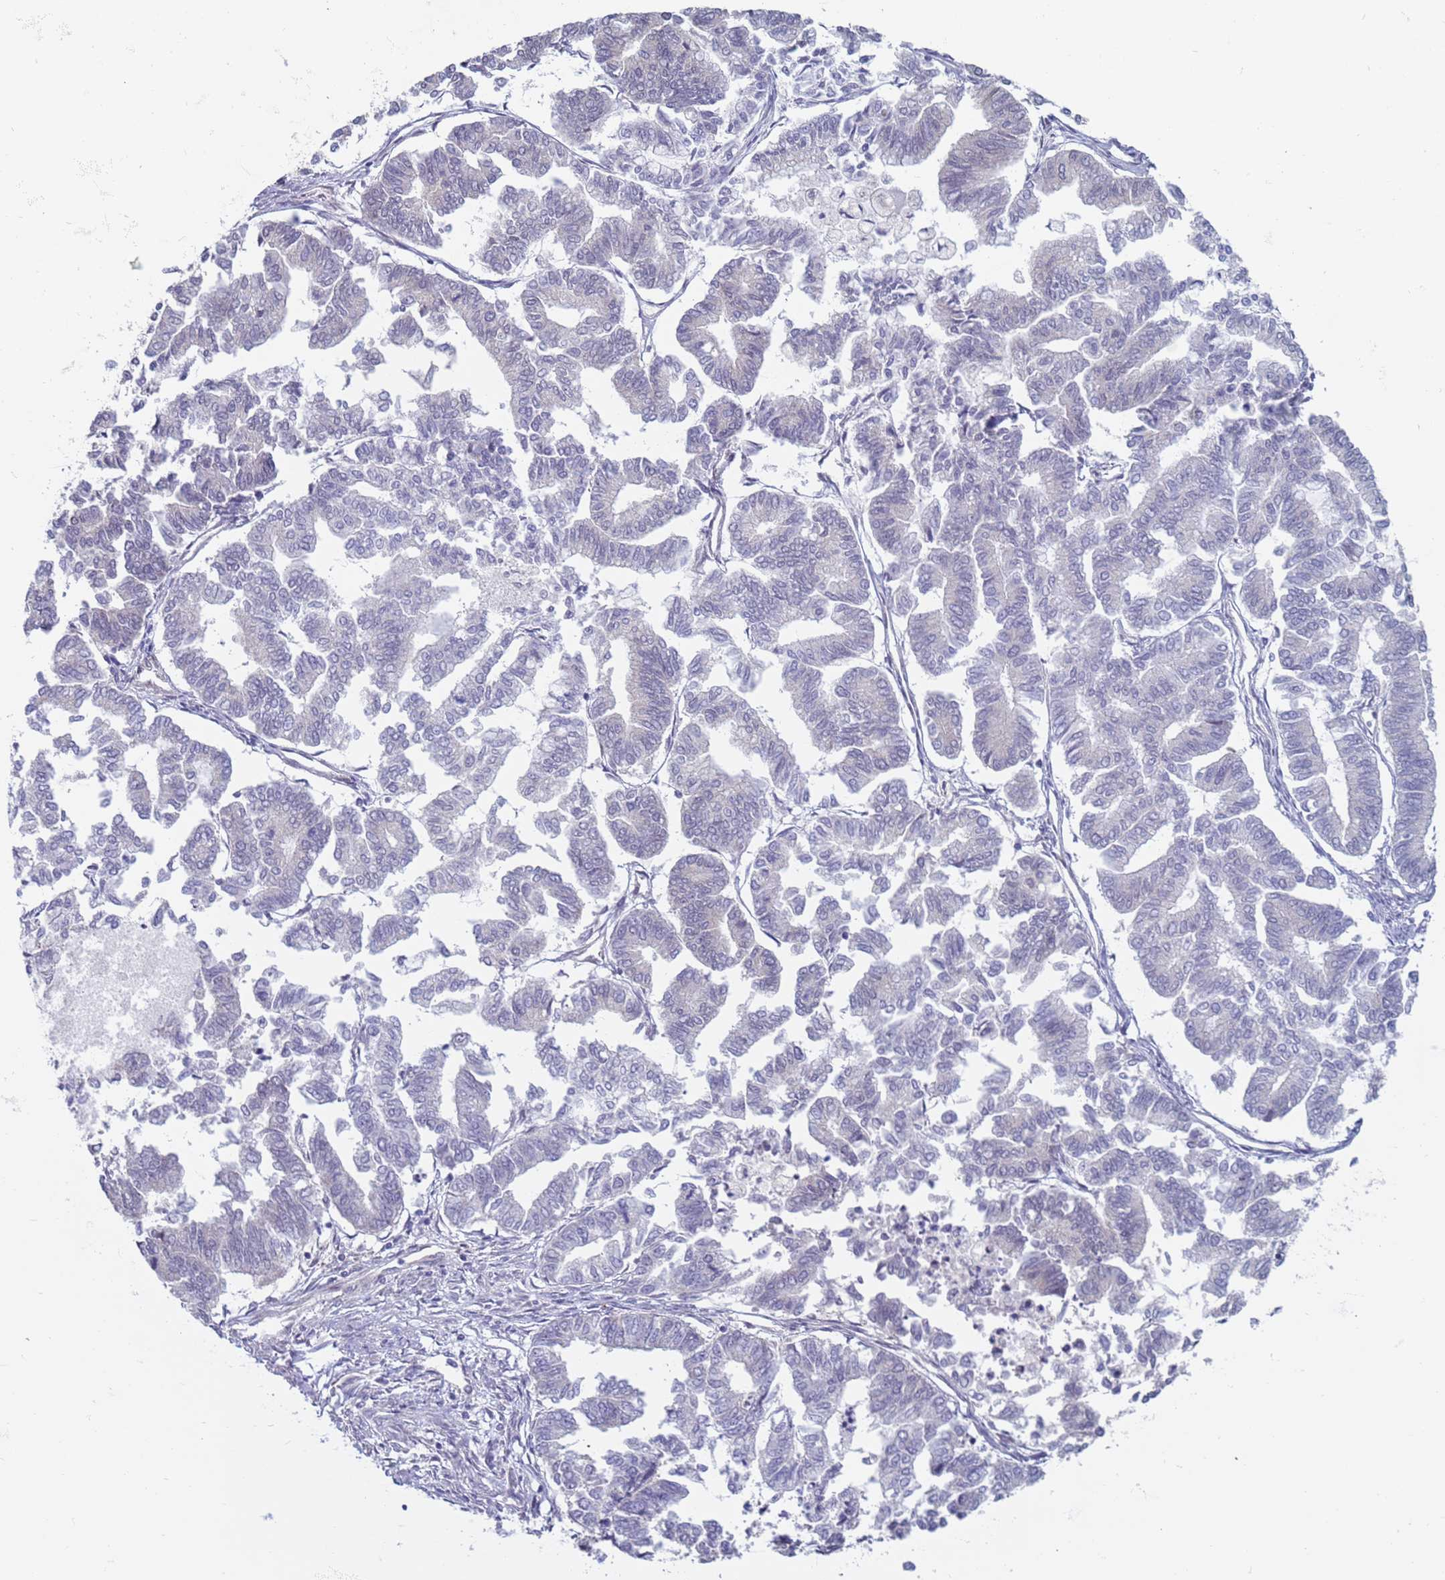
{"staining": {"intensity": "negative", "quantity": "none", "location": "none"}, "tissue": "endometrial cancer", "cell_type": "Tumor cells", "image_type": "cancer", "snomed": [{"axis": "morphology", "description": "Adenocarcinoma, NOS"}, {"axis": "topography", "description": "Endometrium"}], "caption": "This is an immunohistochemistry (IHC) micrograph of human endometrial cancer. There is no staining in tumor cells.", "gene": "SAE1", "patient": {"sex": "female", "age": 79}}